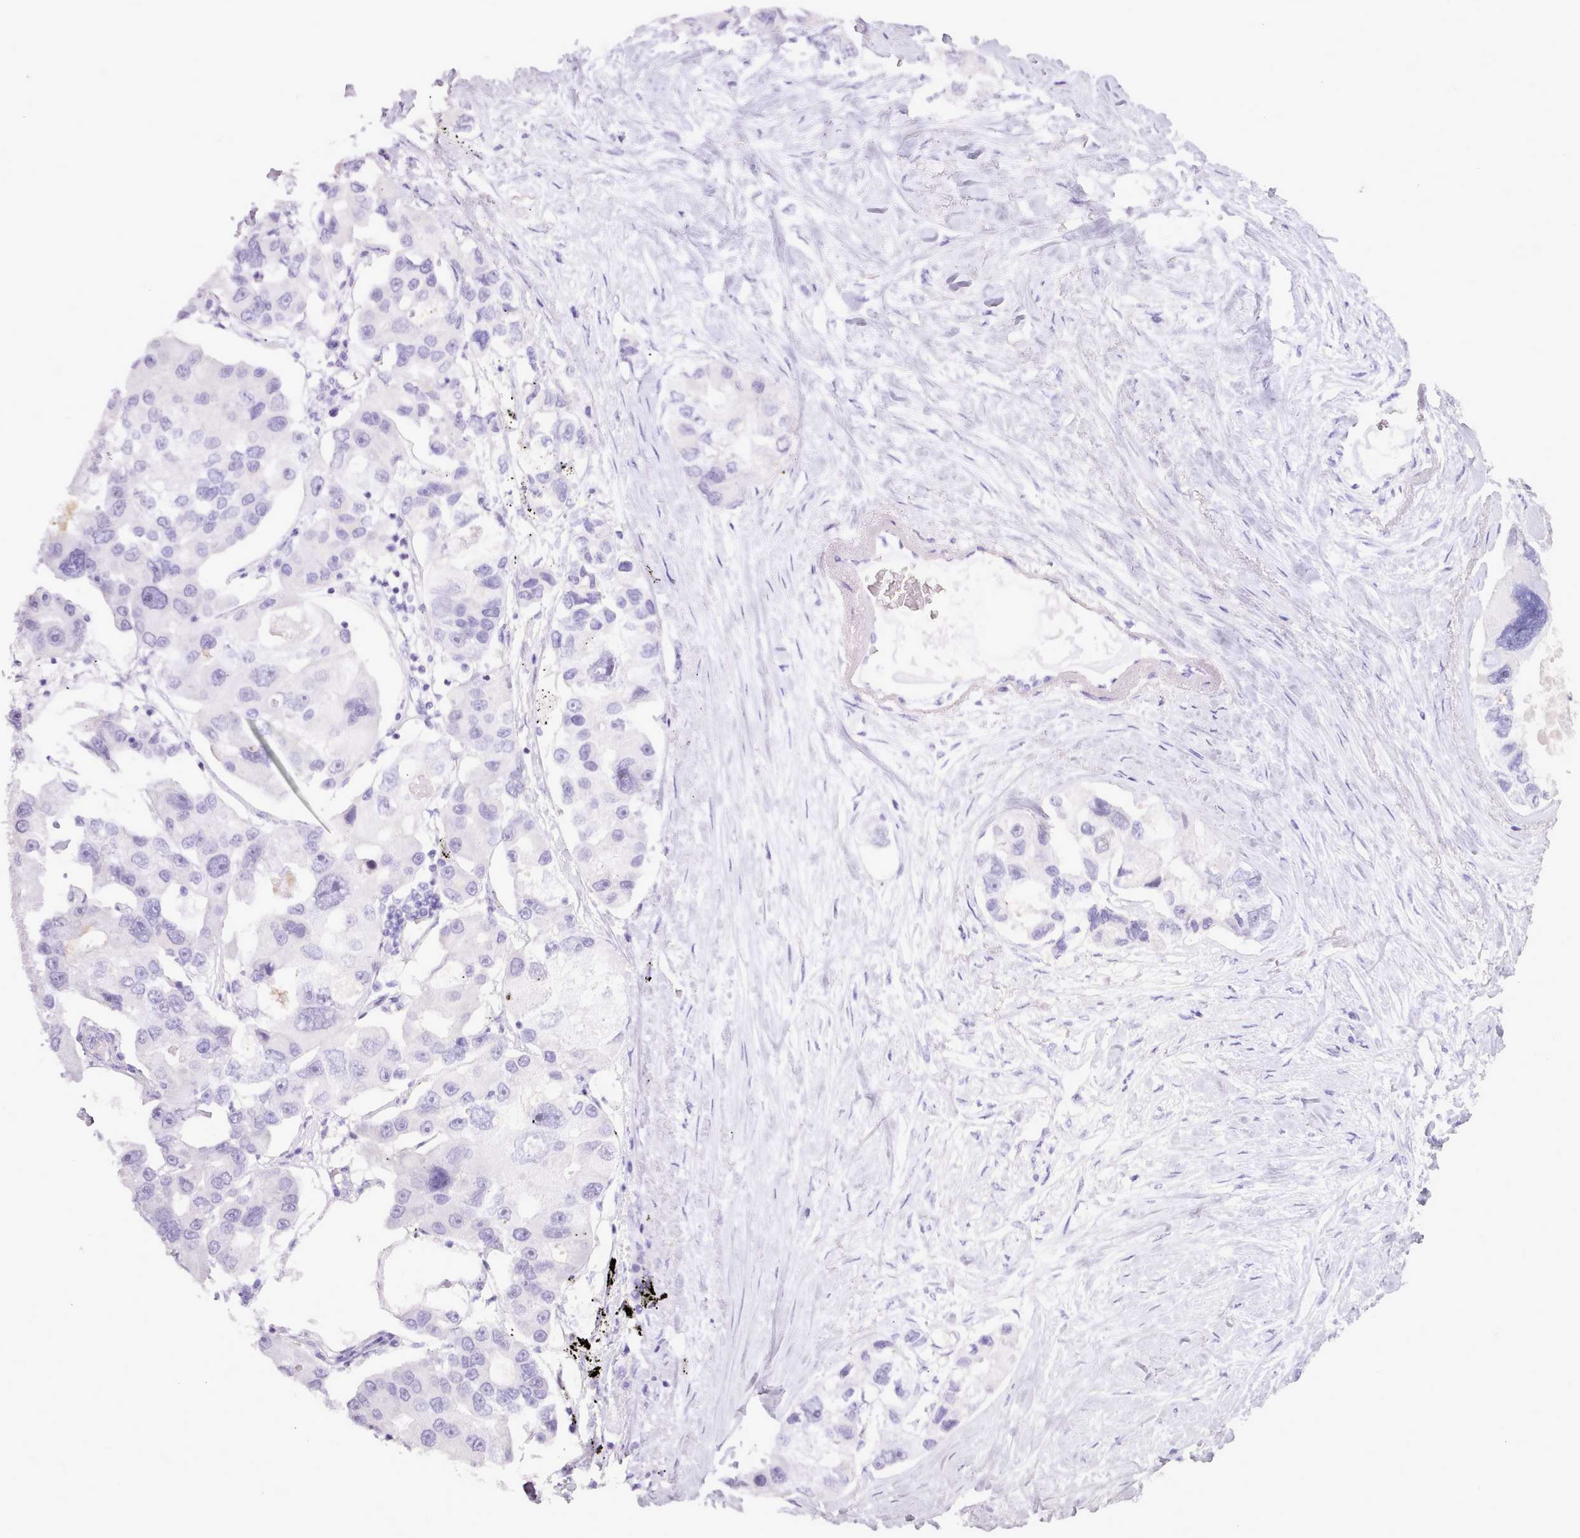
{"staining": {"intensity": "negative", "quantity": "none", "location": "none"}, "tissue": "lung cancer", "cell_type": "Tumor cells", "image_type": "cancer", "snomed": [{"axis": "morphology", "description": "Adenocarcinoma, NOS"}, {"axis": "topography", "description": "Lung"}], "caption": "The immunohistochemistry histopathology image has no significant expression in tumor cells of lung adenocarcinoma tissue.", "gene": "BDKRB2", "patient": {"sex": "female", "age": 54}}